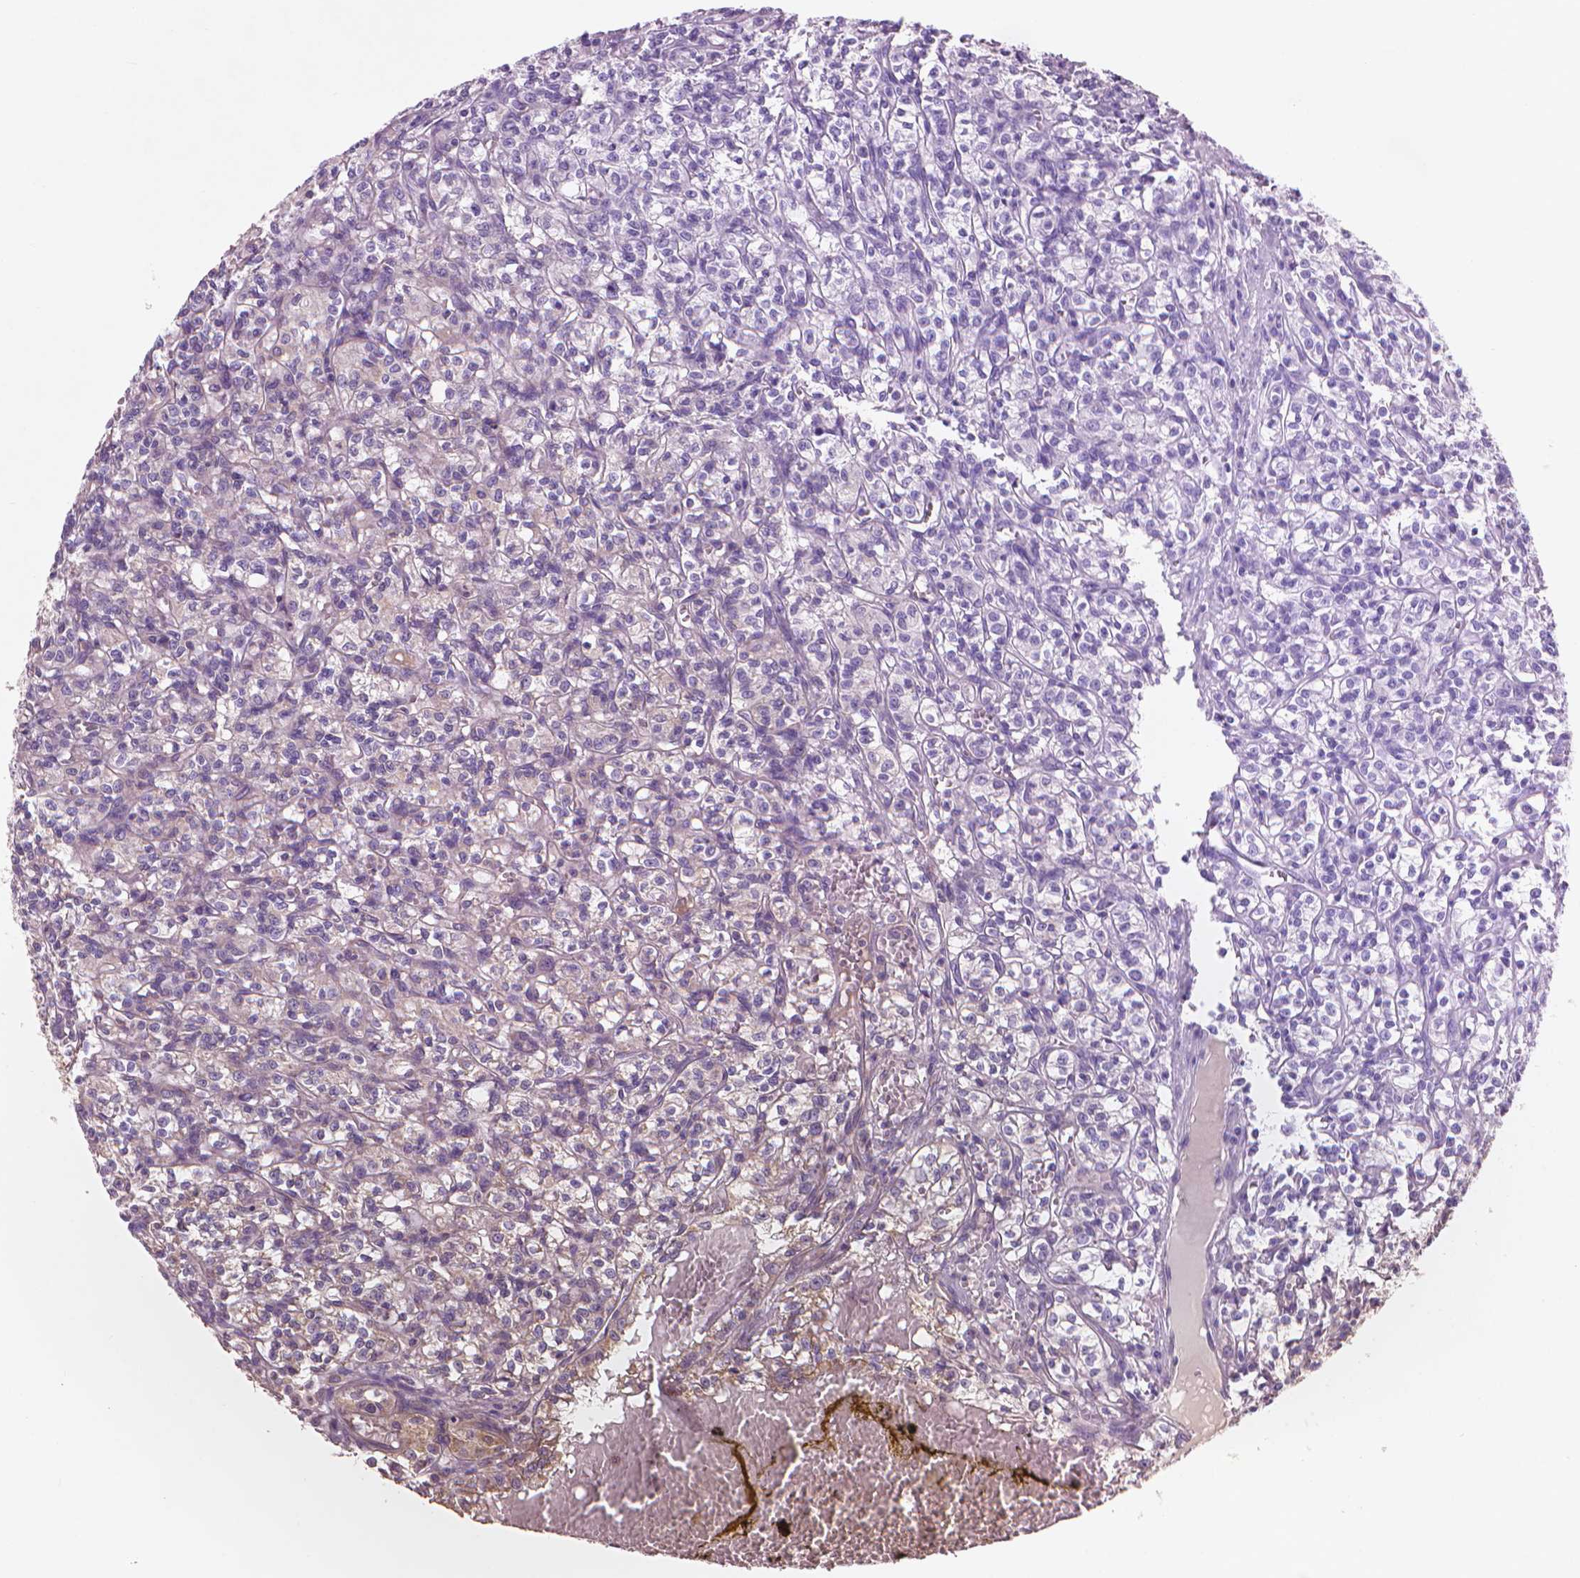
{"staining": {"intensity": "weak", "quantity": "25%-75%", "location": "cytoplasmic/membranous"}, "tissue": "renal cancer", "cell_type": "Tumor cells", "image_type": "cancer", "snomed": [{"axis": "morphology", "description": "Adenocarcinoma, NOS"}, {"axis": "topography", "description": "Kidney"}], "caption": "This is a photomicrograph of IHC staining of adenocarcinoma (renal), which shows weak expression in the cytoplasmic/membranous of tumor cells.", "gene": "NLRX1", "patient": {"sex": "male", "age": 36}}